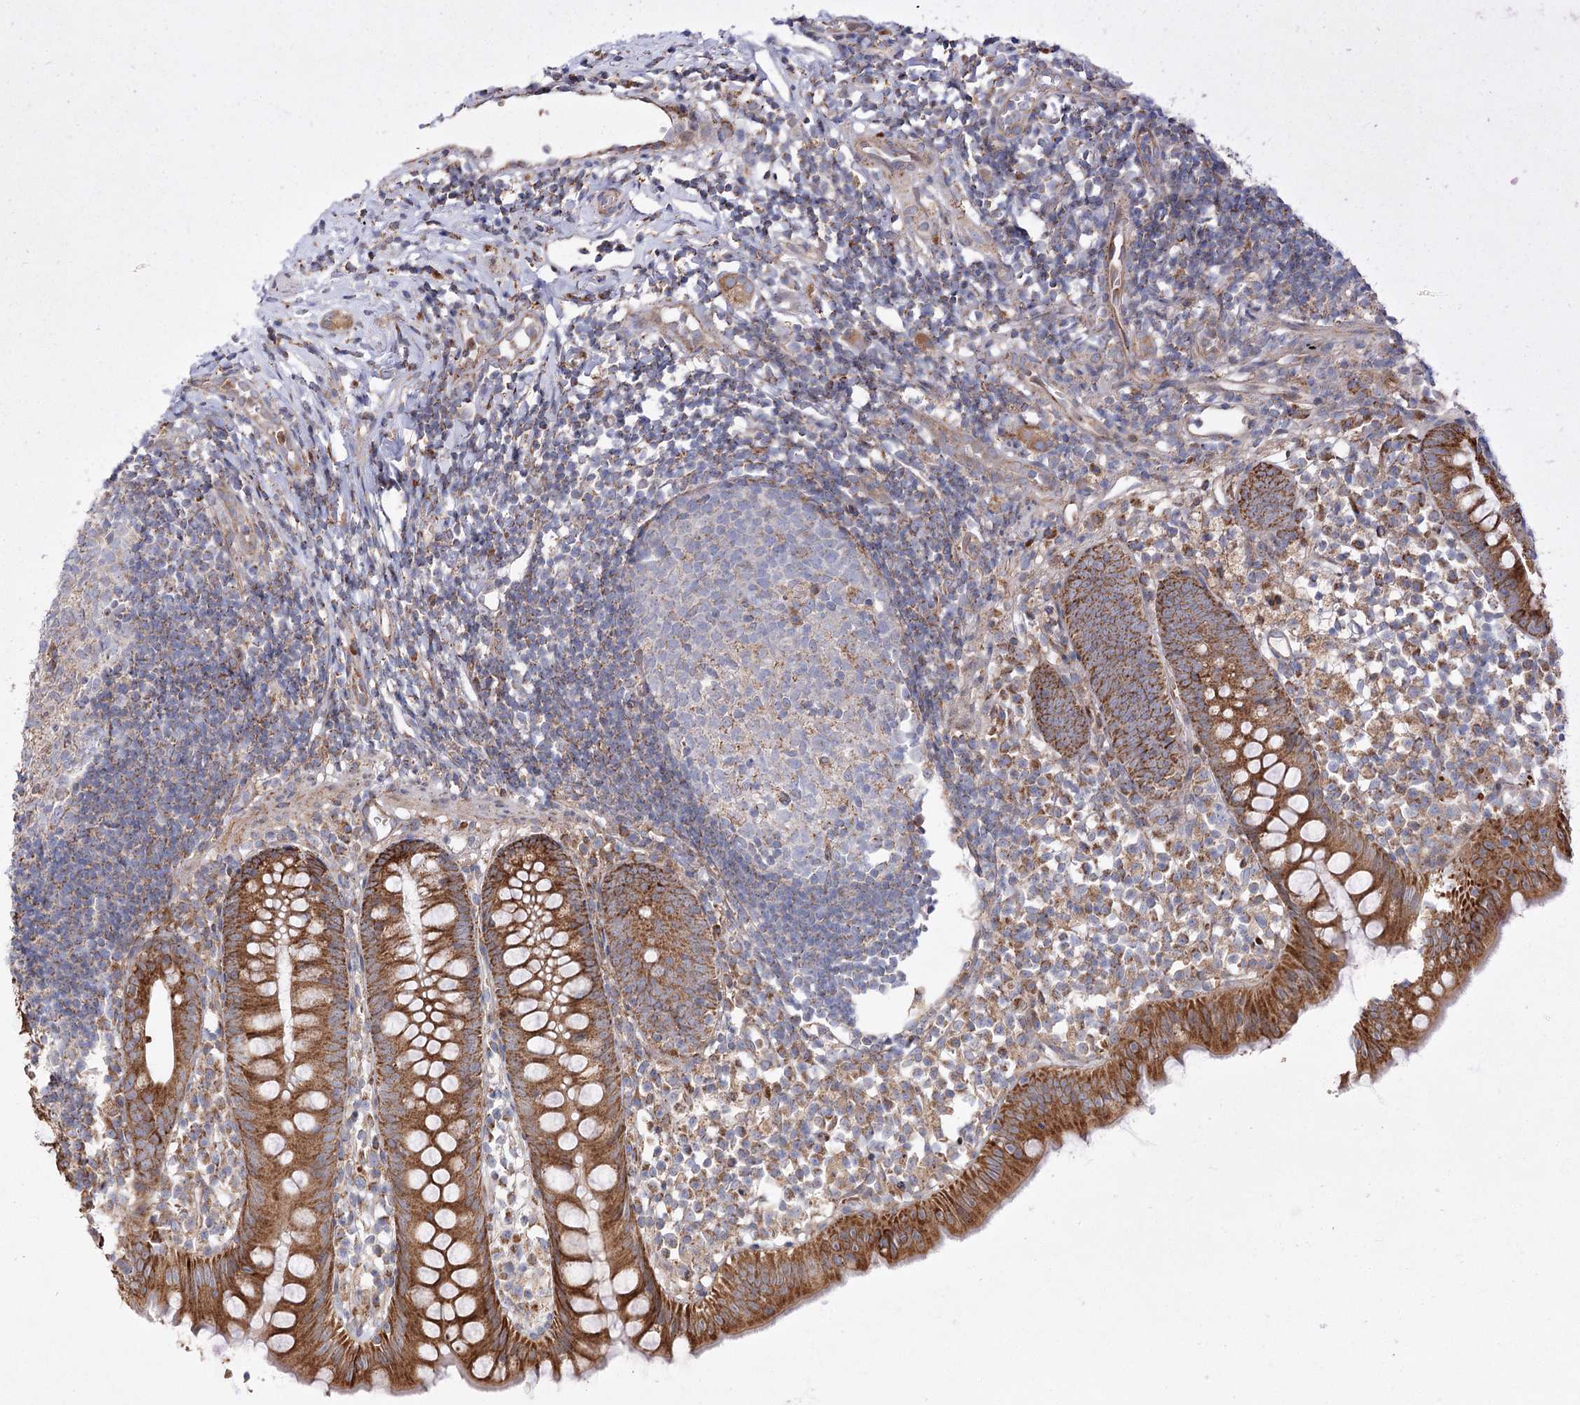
{"staining": {"intensity": "strong", "quantity": ">75%", "location": "cytoplasmic/membranous"}, "tissue": "appendix", "cell_type": "Glandular cells", "image_type": "normal", "snomed": [{"axis": "morphology", "description": "Normal tissue, NOS"}, {"axis": "topography", "description": "Appendix"}], "caption": "Benign appendix displays strong cytoplasmic/membranous staining in about >75% of glandular cells, visualized by immunohistochemistry.", "gene": "ZFYVE16", "patient": {"sex": "female", "age": 20}}